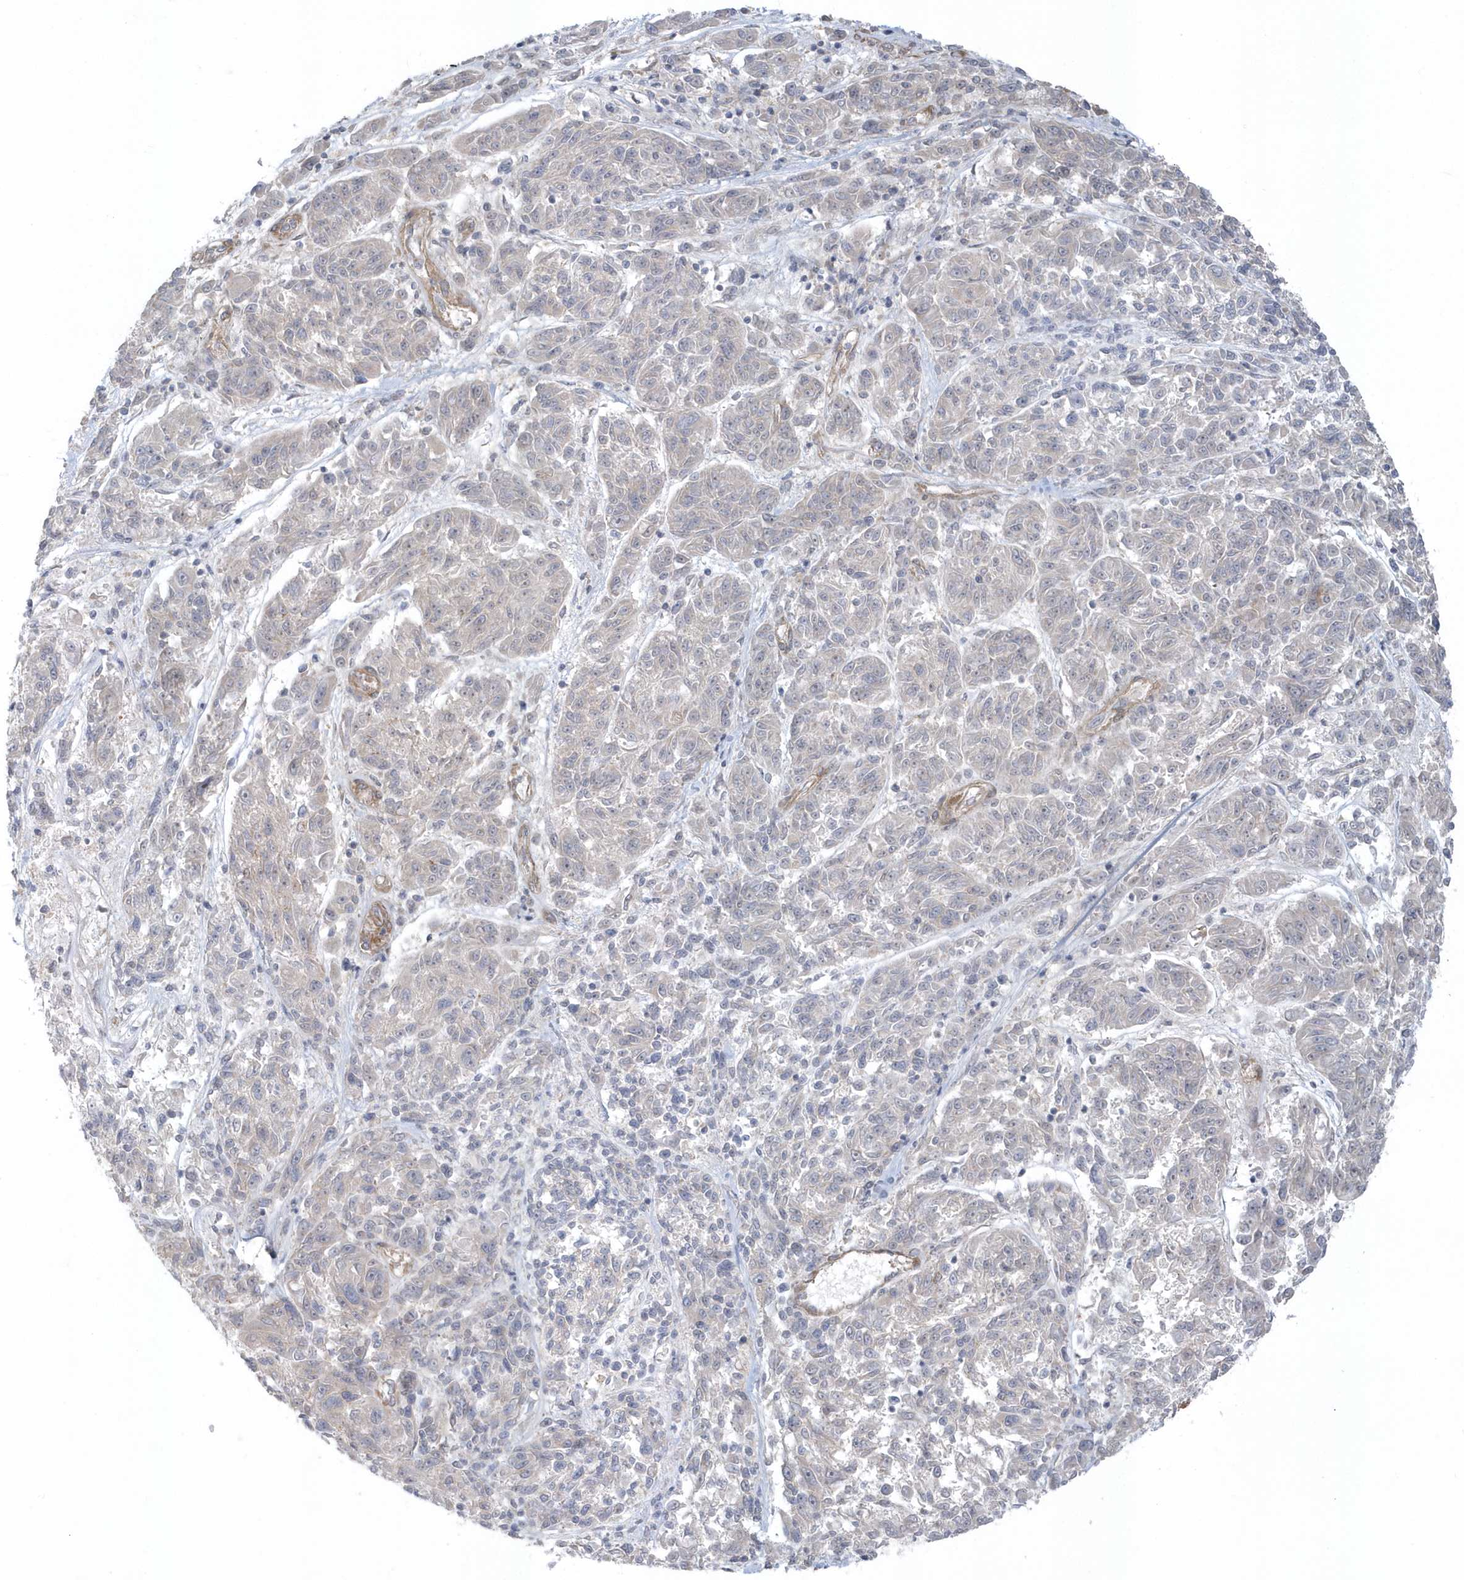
{"staining": {"intensity": "negative", "quantity": "none", "location": "none"}, "tissue": "melanoma", "cell_type": "Tumor cells", "image_type": "cancer", "snomed": [{"axis": "morphology", "description": "Malignant melanoma, NOS"}, {"axis": "topography", "description": "Skin"}], "caption": "The histopathology image reveals no staining of tumor cells in malignant melanoma.", "gene": "ACTR1A", "patient": {"sex": "male", "age": 53}}